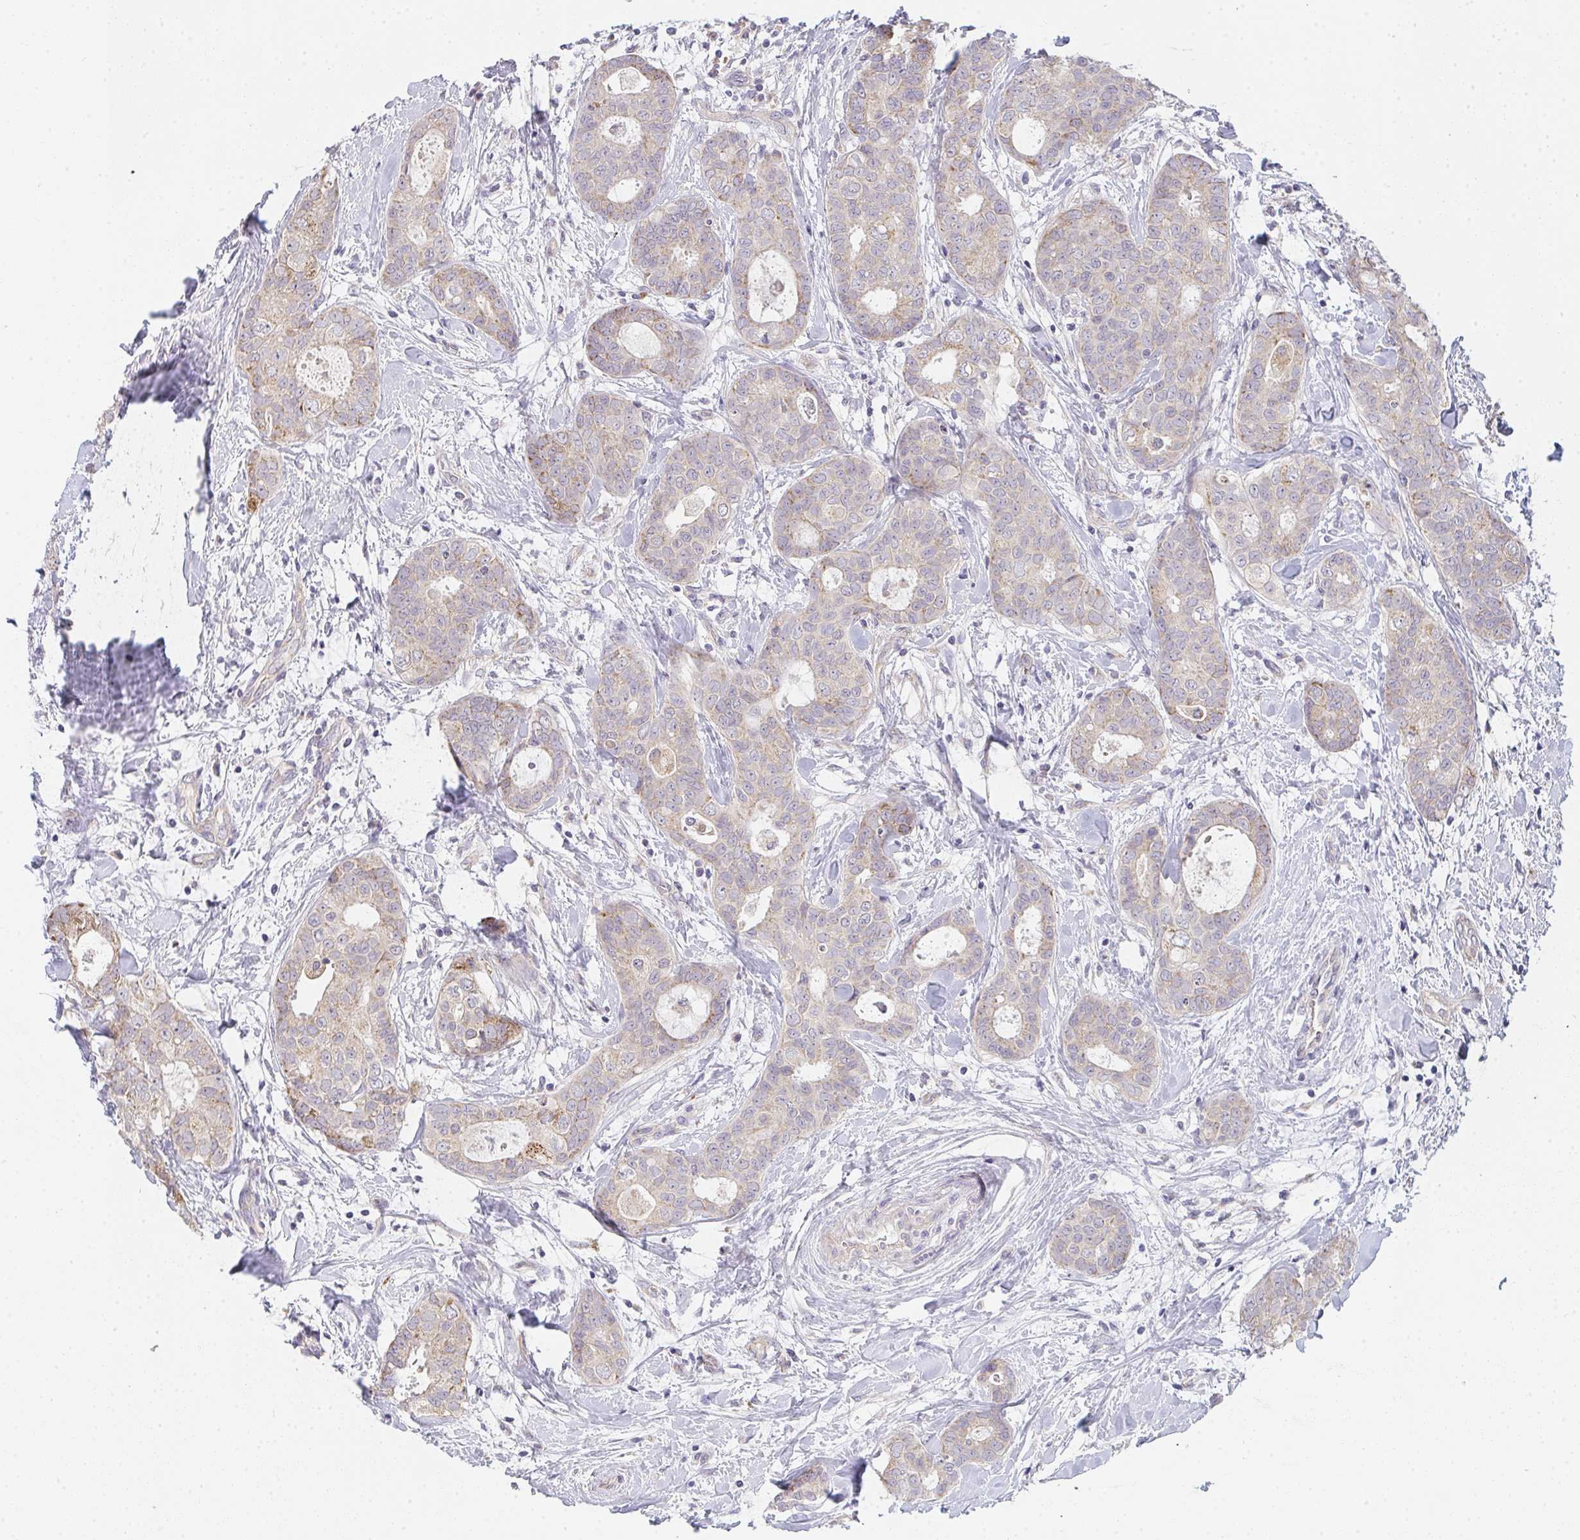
{"staining": {"intensity": "weak", "quantity": "25%-75%", "location": "cytoplasmic/membranous"}, "tissue": "breast cancer", "cell_type": "Tumor cells", "image_type": "cancer", "snomed": [{"axis": "morphology", "description": "Duct carcinoma"}, {"axis": "topography", "description": "Breast"}], "caption": "Immunohistochemistry (IHC) histopathology image of human invasive ductal carcinoma (breast) stained for a protein (brown), which shows low levels of weak cytoplasmic/membranous expression in about 25%-75% of tumor cells.", "gene": "TMEM219", "patient": {"sex": "female", "age": 45}}